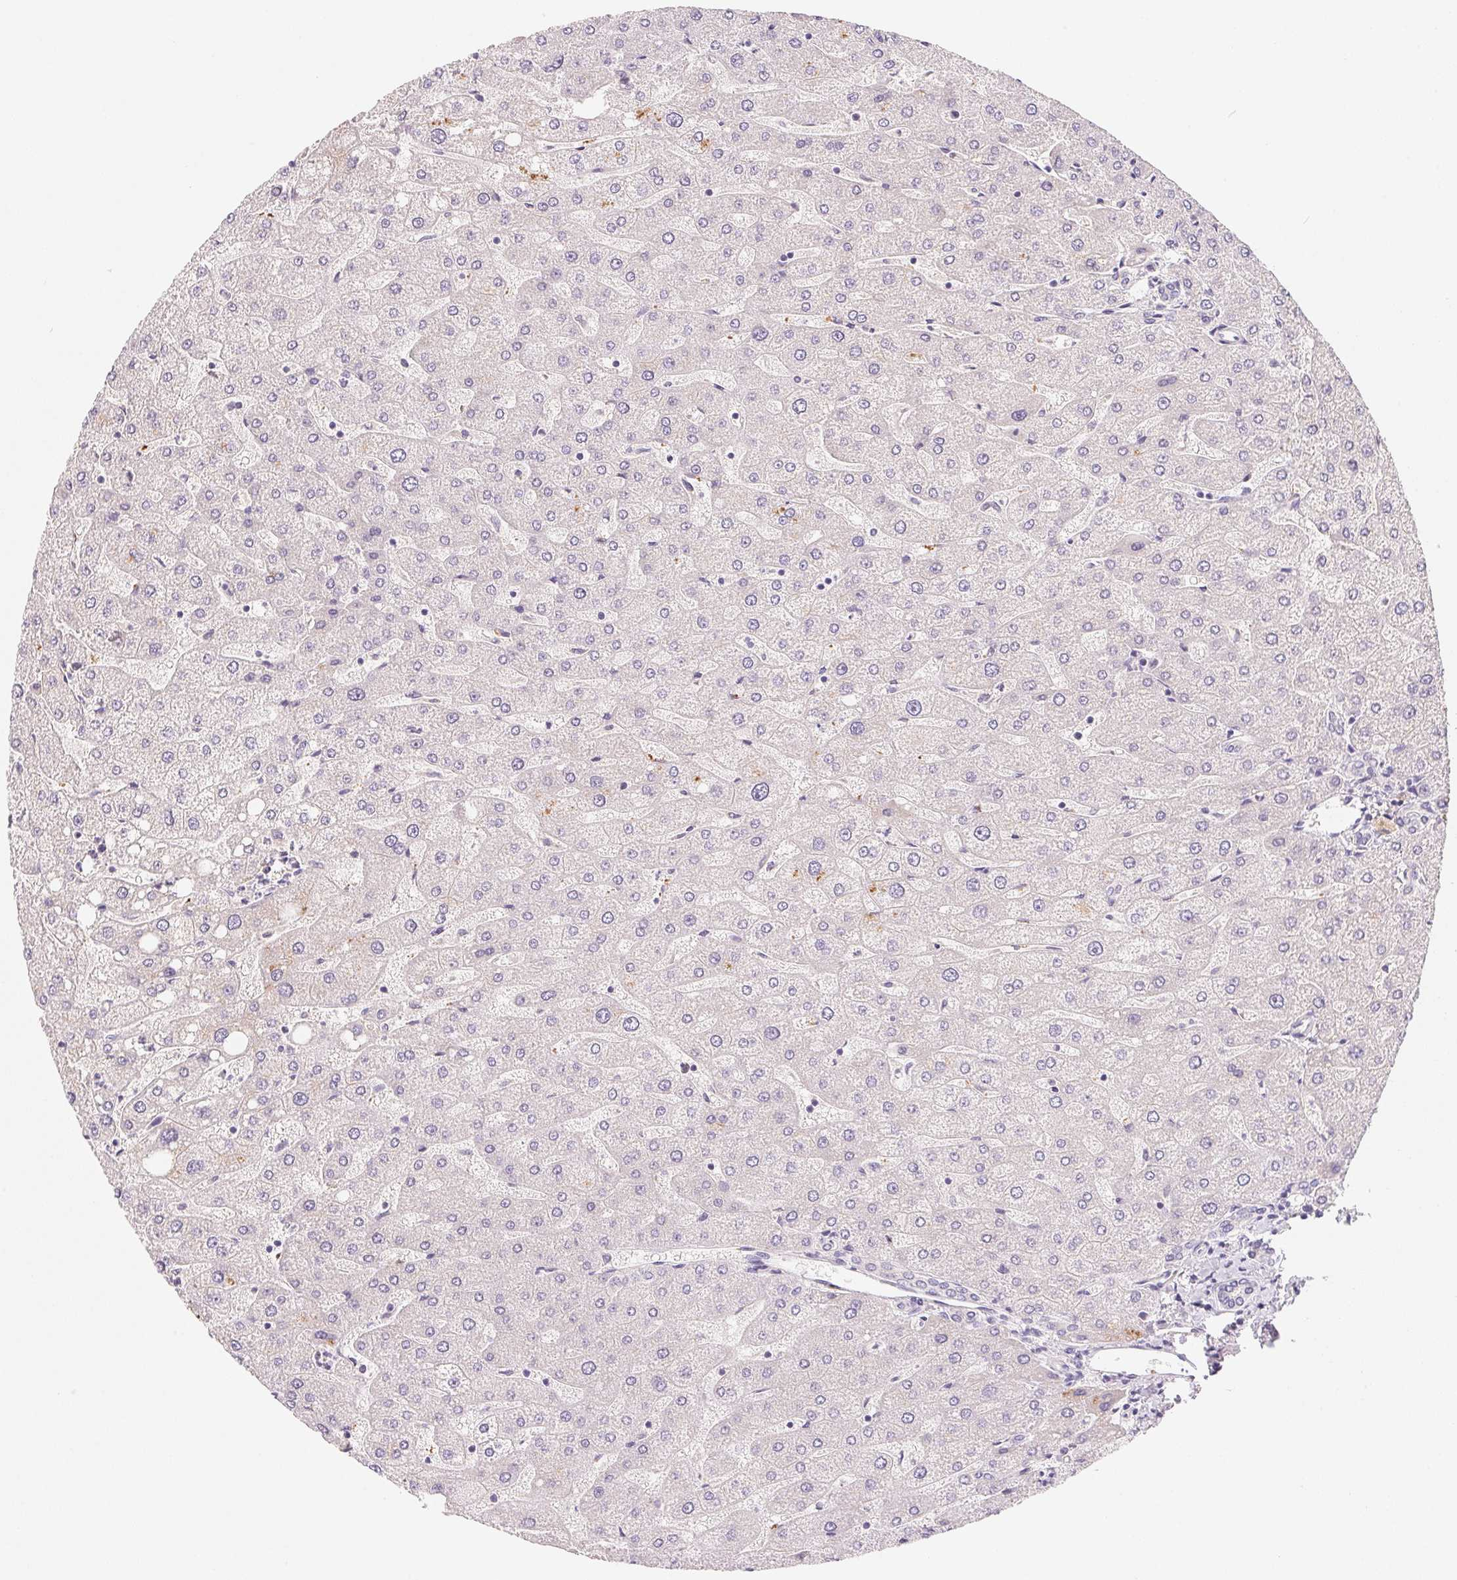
{"staining": {"intensity": "negative", "quantity": "none", "location": "none"}, "tissue": "liver", "cell_type": "Cholangiocytes", "image_type": "normal", "snomed": [{"axis": "morphology", "description": "Normal tissue, NOS"}, {"axis": "topography", "description": "Liver"}], "caption": "A photomicrograph of liver stained for a protein exhibits no brown staining in cholangiocytes.", "gene": "MCOLN3", "patient": {"sex": "male", "age": 67}}